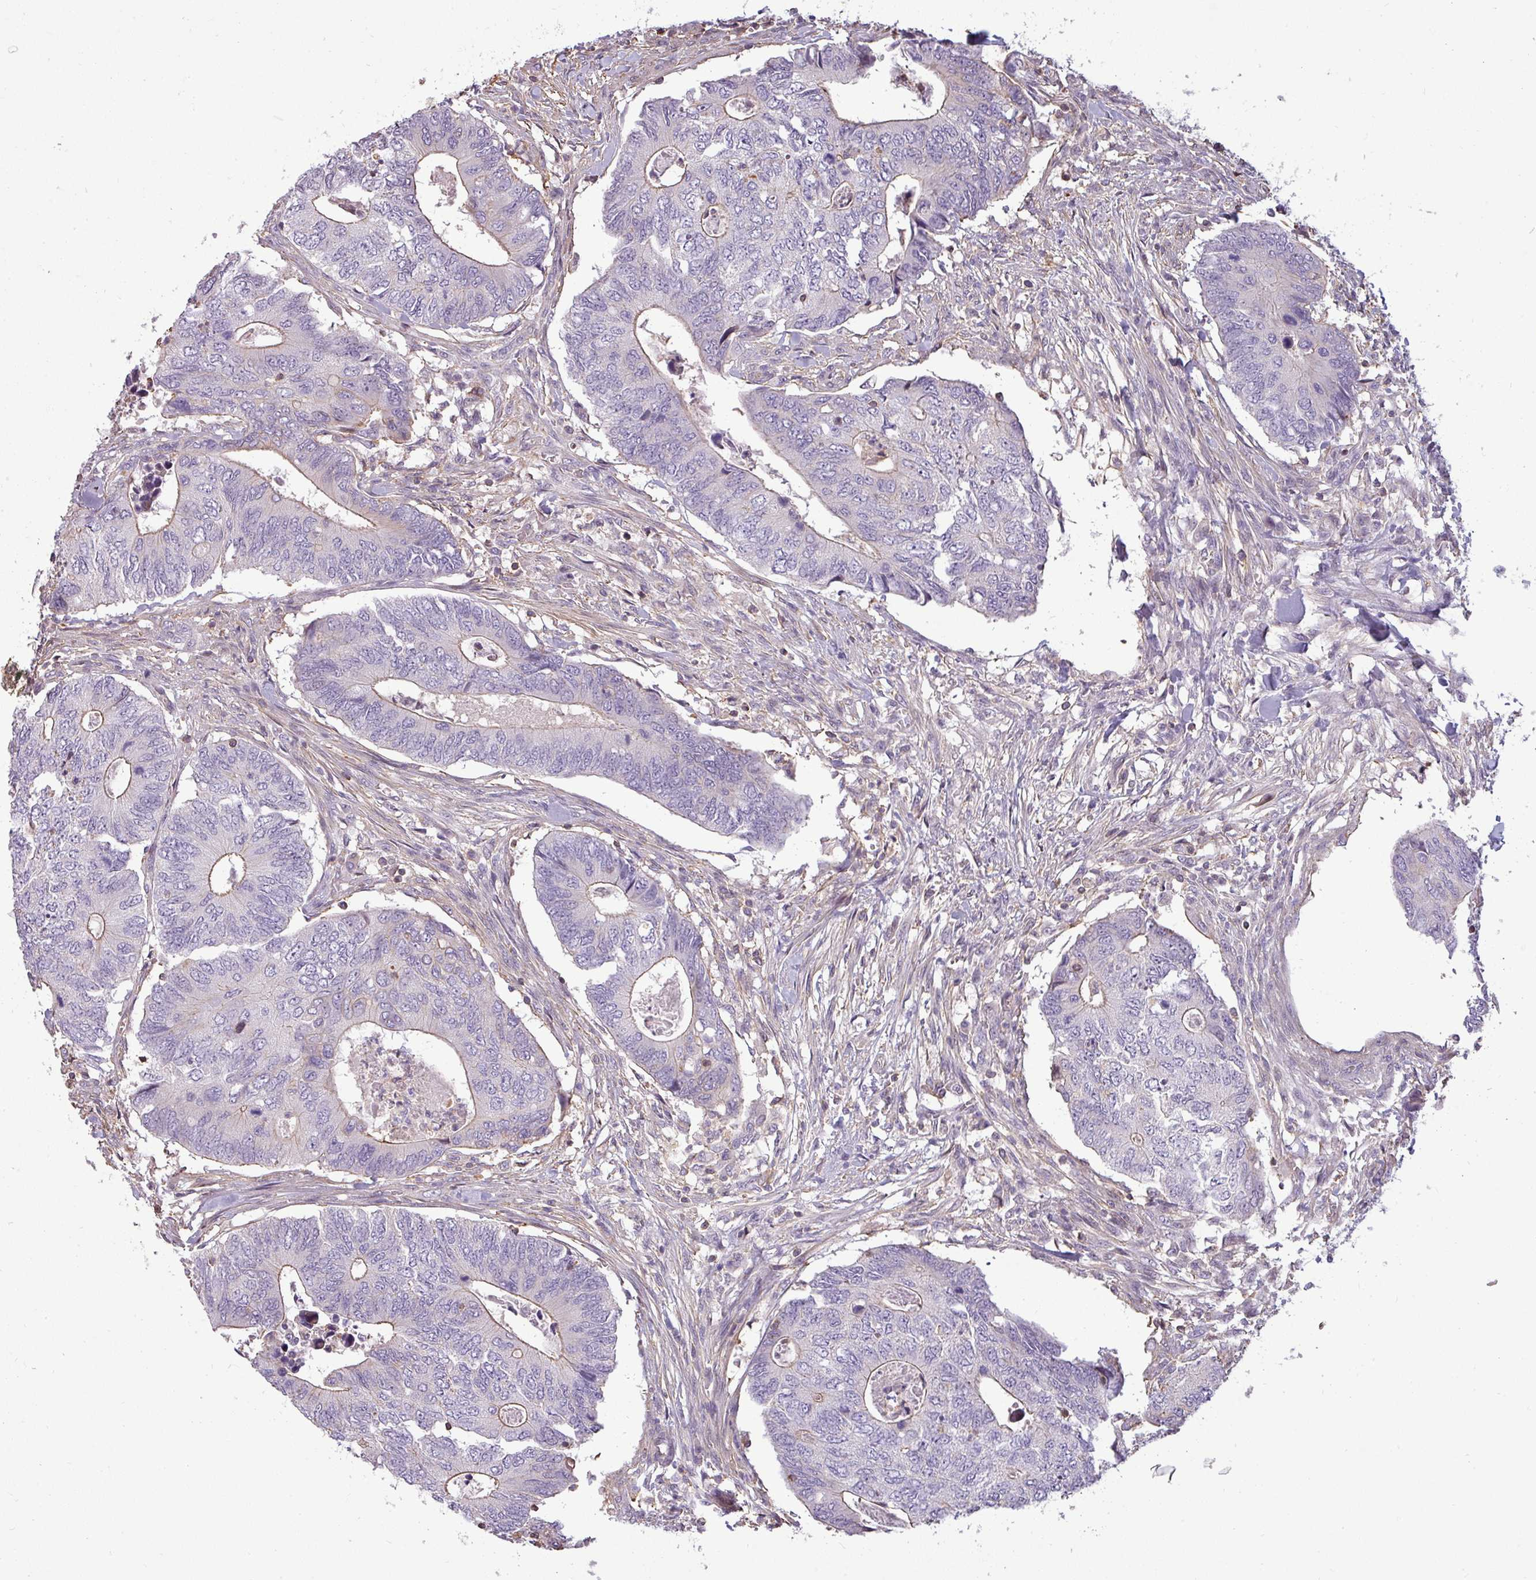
{"staining": {"intensity": "negative", "quantity": "none", "location": "none"}, "tissue": "colorectal cancer", "cell_type": "Tumor cells", "image_type": "cancer", "snomed": [{"axis": "morphology", "description": "Adenocarcinoma, NOS"}, {"axis": "topography", "description": "Colon"}], "caption": "There is no significant expression in tumor cells of colorectal adenocarcinoma.", "gene": "ZNF835", "patient": {"sex": "male", "age": 87}}